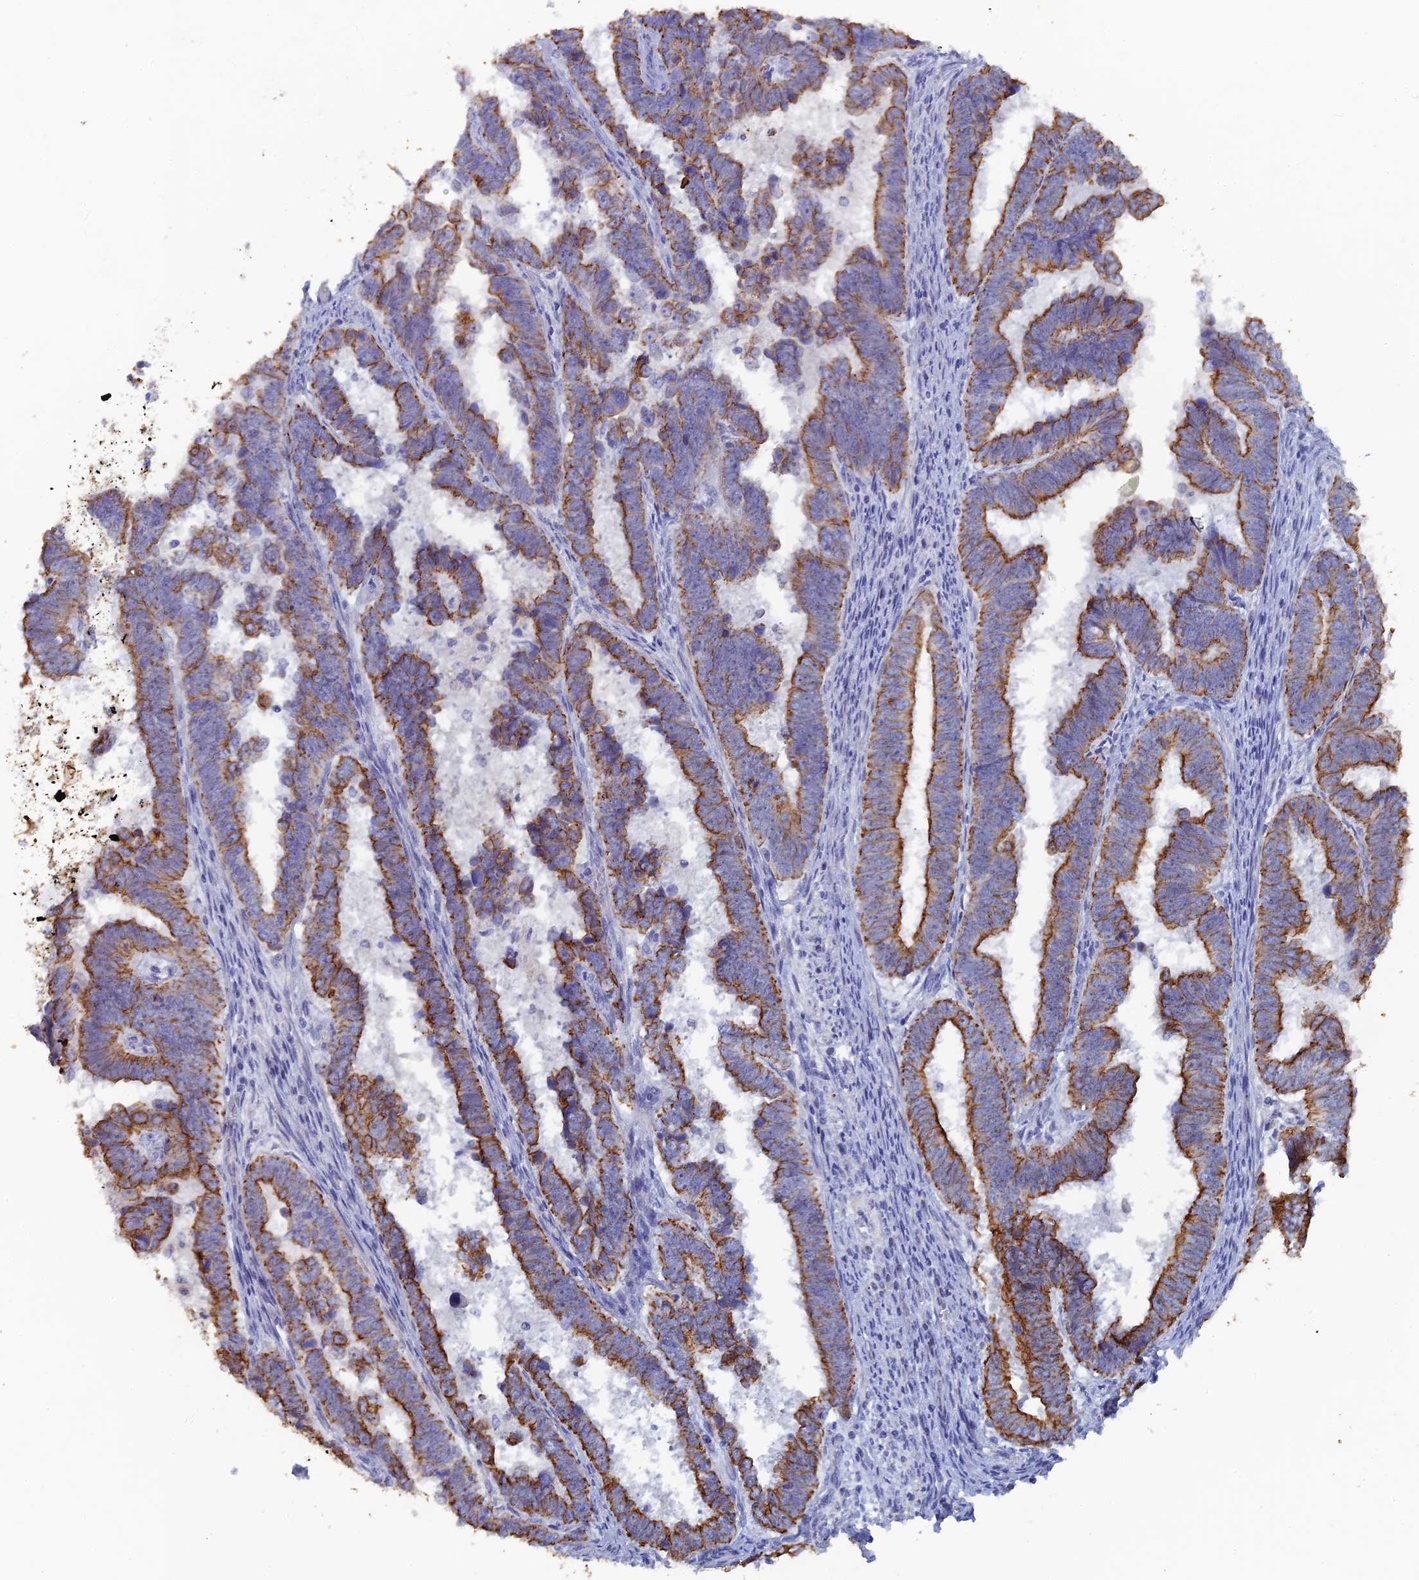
{"staining": {"intensity": "moderate", "quantity": ">75%", "location": "cytoplasmic/membranous"}, "tissue": "endometrial cancer", "cell_type": "Tumor cells", "image_type": "cancer", "snomed": [{"axis": "morphology", "description": "Adenocarcinoma, NOS"}, {"axis": "topography", "description": "Endometrium"}], "caption": "DAB immunohistochemical staining of endometrial cancer (adenocarcinoma) reveals moderate cytoplasmic/membranous protein positivity in approximately >75% of tumor cells.", "gene": "SRFBP1", "patient": {"sex": "female", "age": 75}}